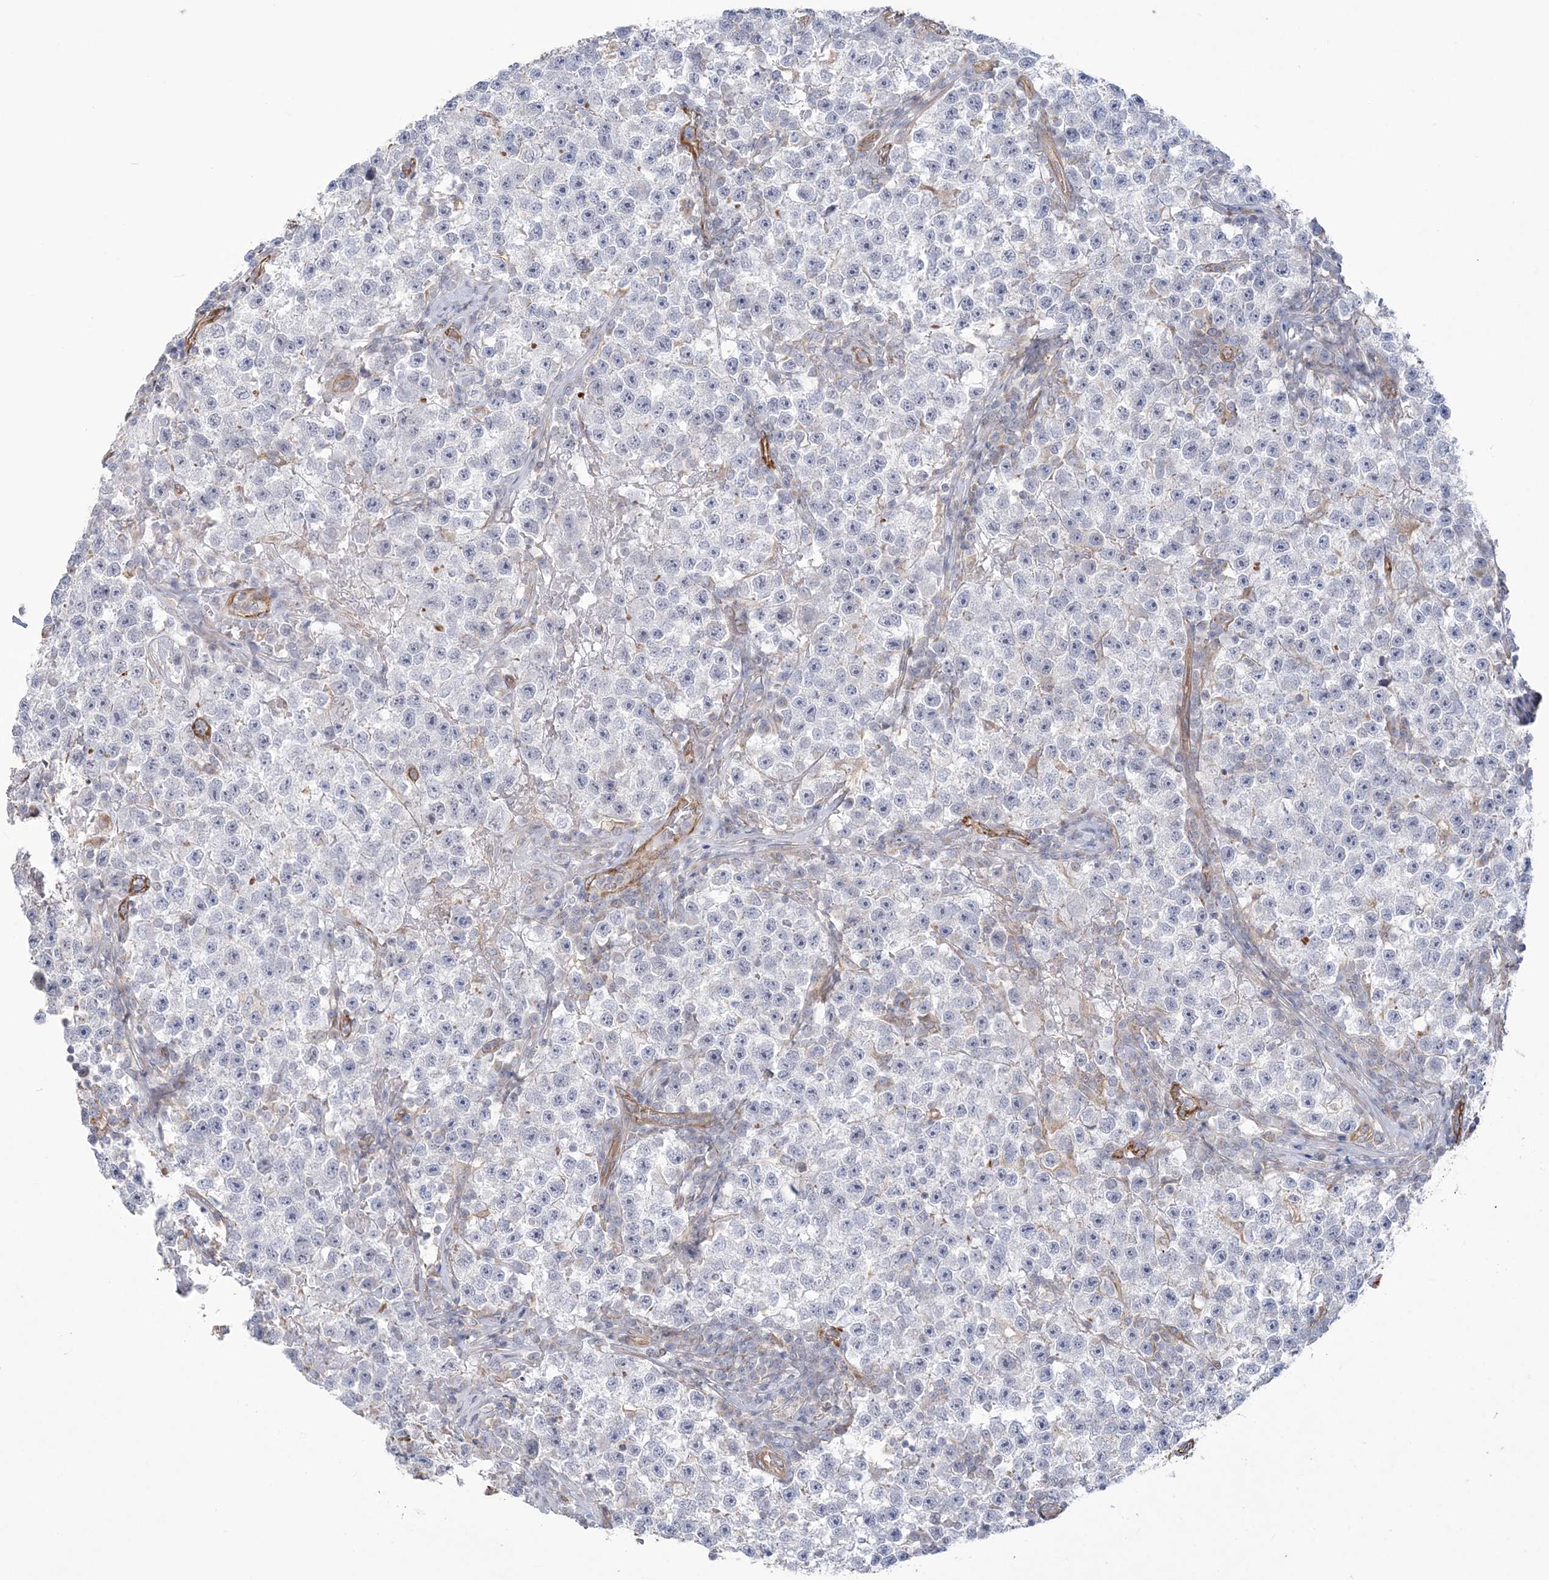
{"staining": {"intensity": "negative", "quantity": "none", "location": "none"}, "tissue": "testis cancer", "cell_type": "Tumor cells", "image_type": "cancer", "snomed": [{"axis": "morphology", "description": "Seminoma, NOS"}, {"axis": "topography", "description": "Testis"}], "caption": "DAB immunohistochemical staining of seminoma (testis) demonstrates no significant positivity in tumor cells. Brightfield microscopy of IHC stained with DAB (3,3'-diaminobenzidine) (brown) and hematoxylin (blue), captured at high magnification.", "gene": "ZNF821", "patient": {"sex": "male", "age": 22}}